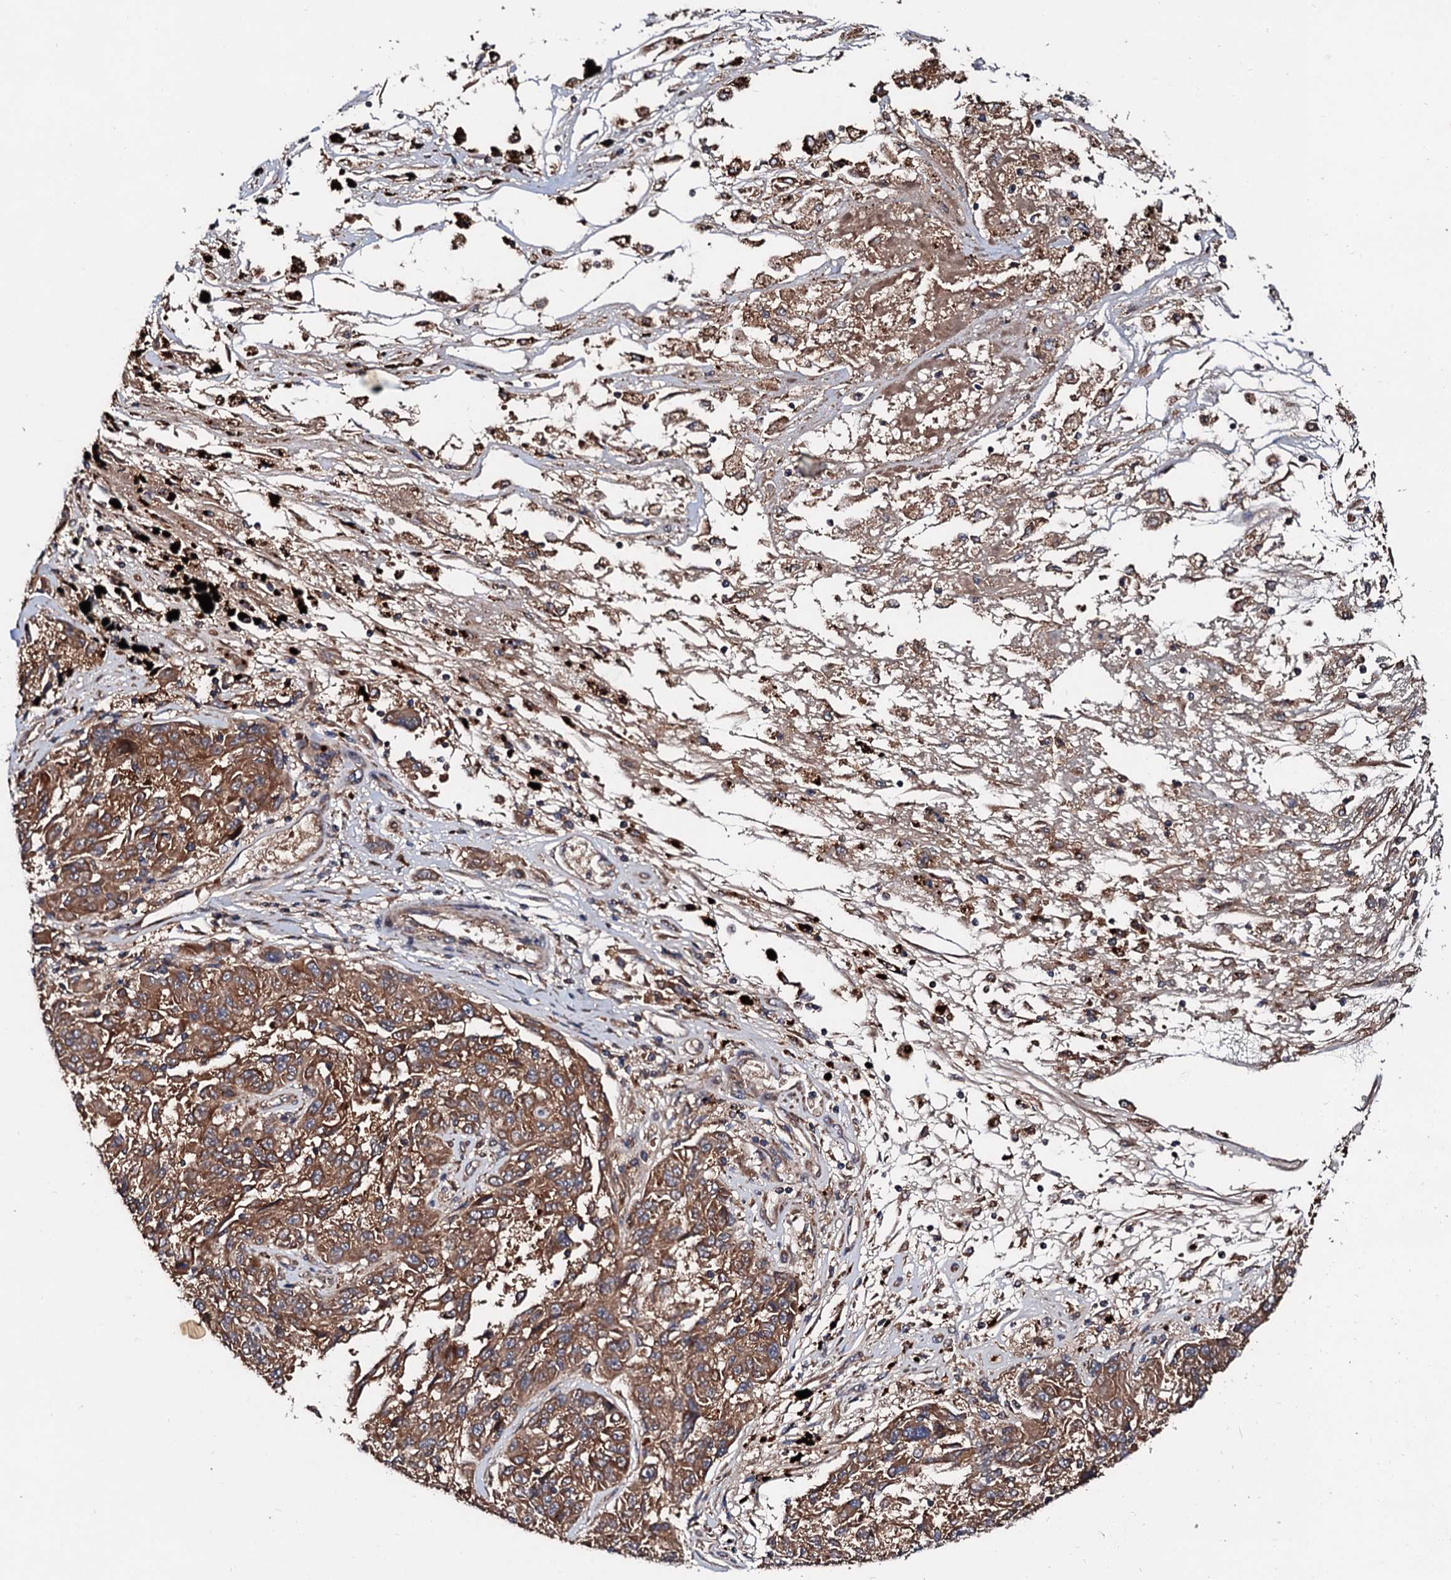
{"staining": {"intensity": "strong", "quantity": ">75%", "location": "cytoplasmic/membranous"}, "tissue": "melanoma", "cell_type": "Tumor cells", "image_type": "cancer", "snomed": [{"axis": "morphology", "description": "Malignant melanoma, NOS"}, {"axis": "topography", "description": "Skin"}], "caption": "Strong cytoplasmic/membranous positivity for a protein is present in approximately >75% of tumor cells of malignant melanoma using IHC.", "gene": "EXTL1", "patient": {"sex": "male", "age": 53}}